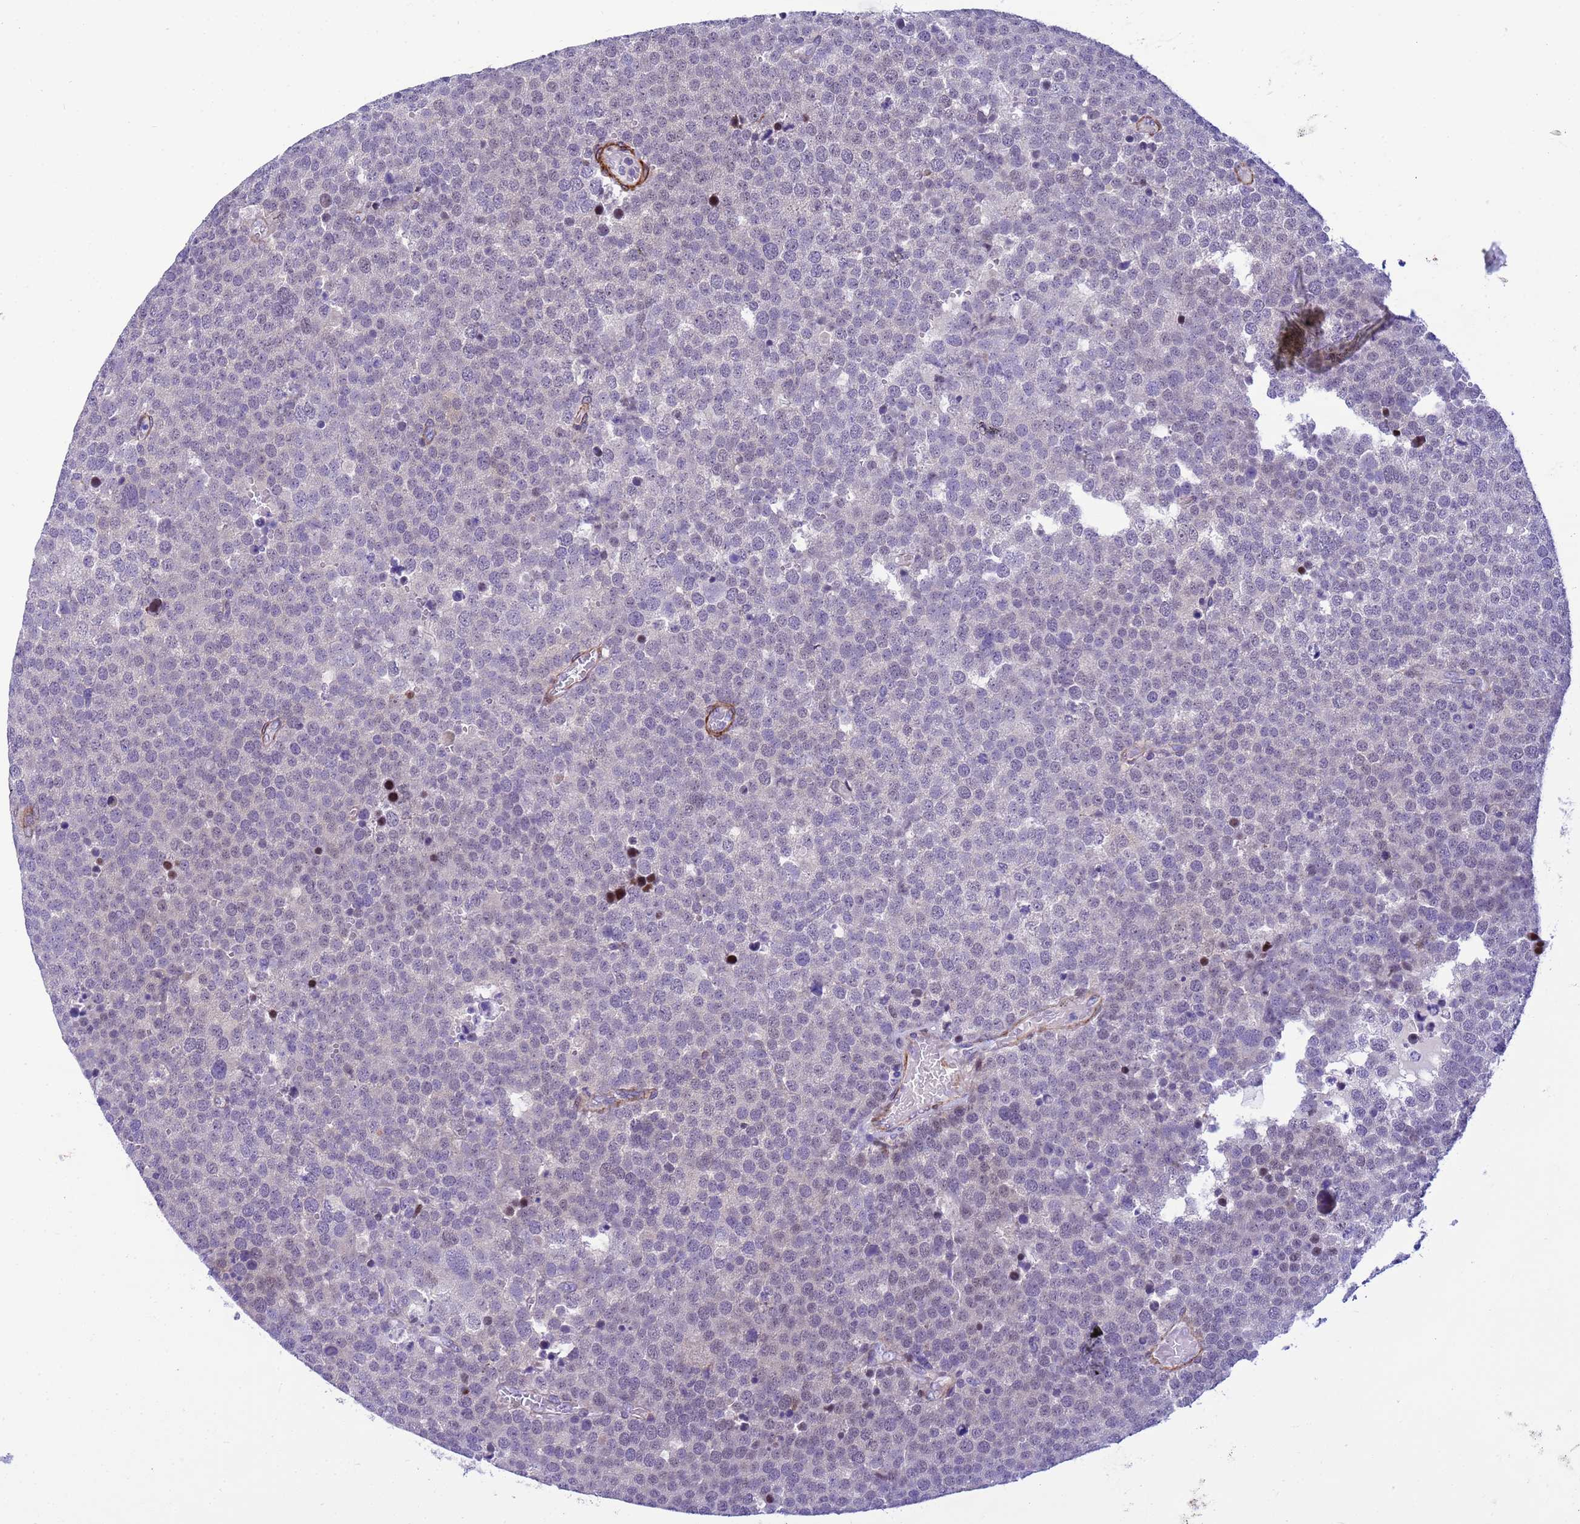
{"staining": {"intensity": "negative", "quantity": "none", "location": "none"}, "tissue": "testis cancer", "cell_type": "Tumor cells", "image_type": "cancer", "snomed": [{"axis": "morphology", "description": "Seminoma, NOS"}, {"axis": "topography", "description": "Testis"}], "caption": "Tumor cells show no significant protein positivity in testis seminoma. Nuclei are stained in blue.", "gene": "P2RX7", "patient": {"sex": "male", "age": 71}}